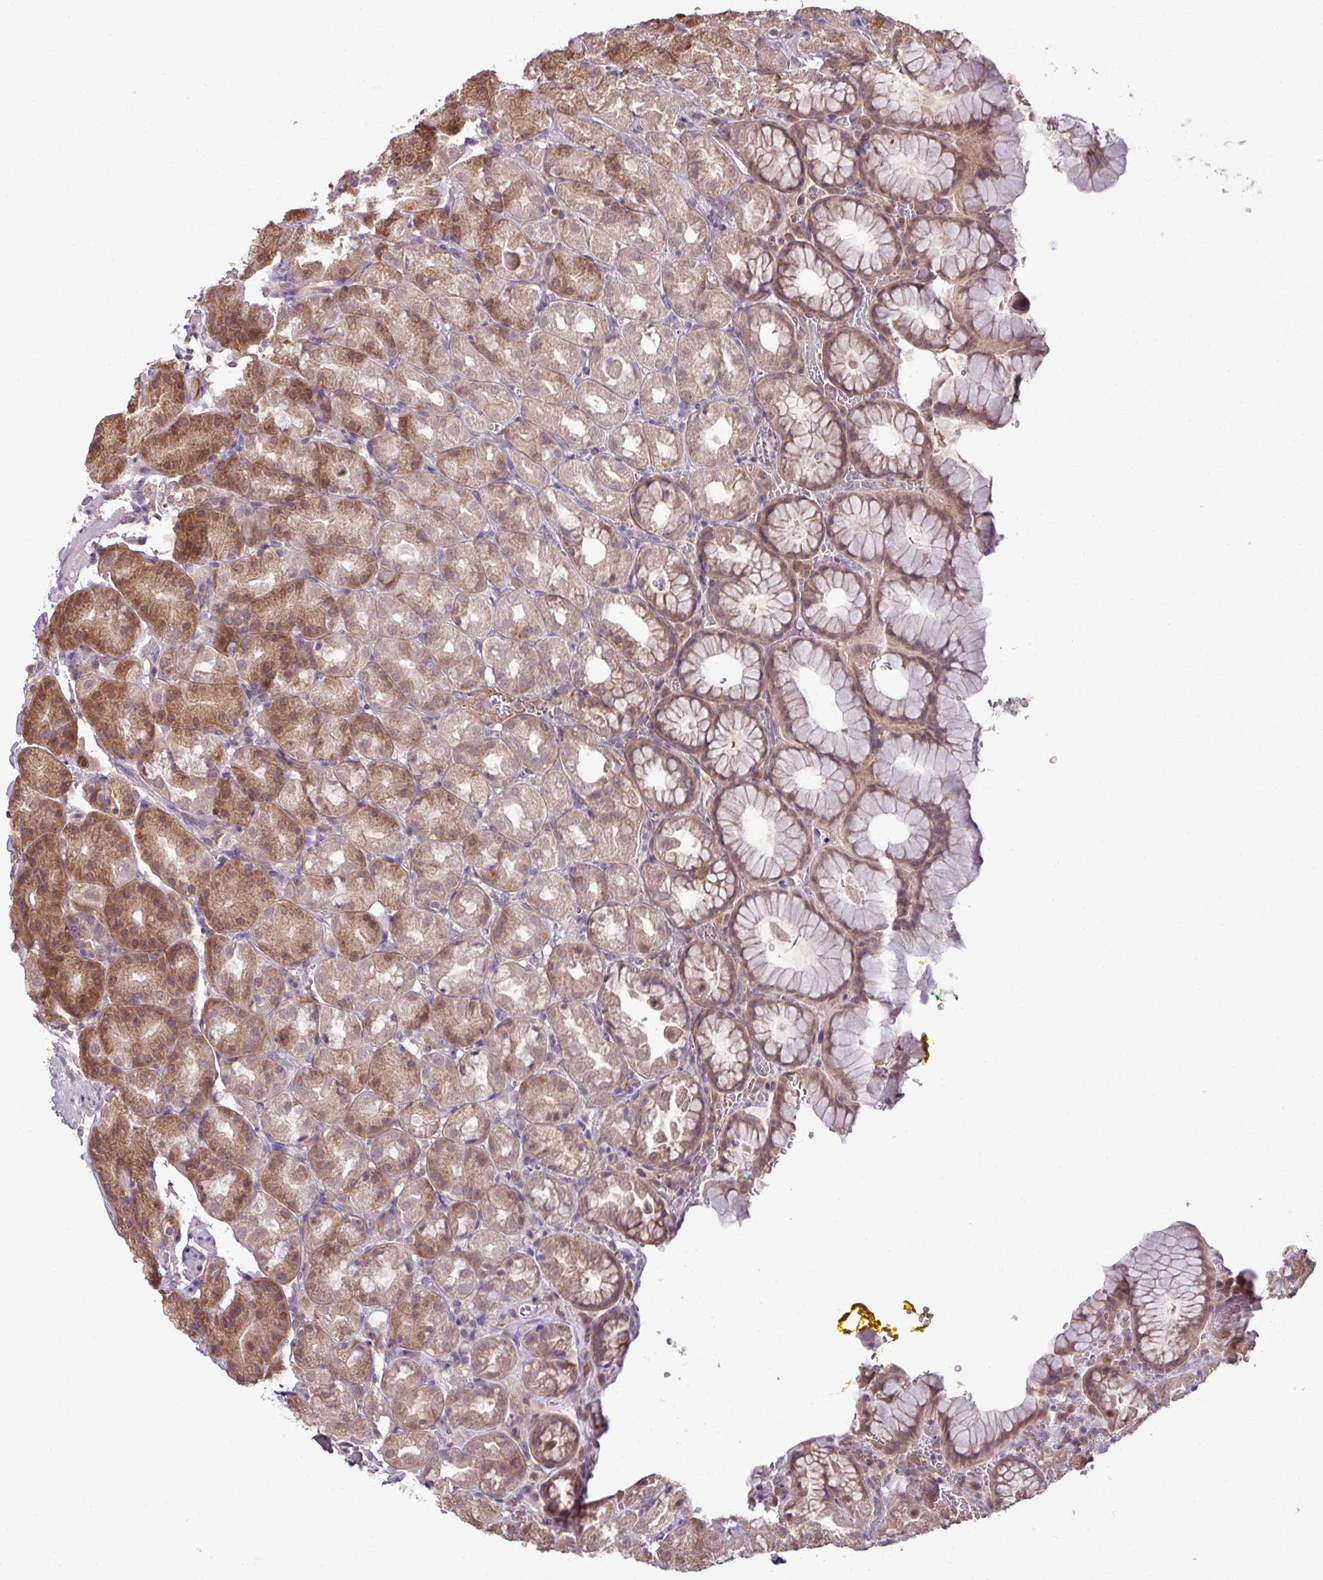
{"staining": {"intensity": "moderate", "quantity": "25%-75%", "location": "cytoplasmic/membranous,nuclear"}, "tissue": "stomach", "cell_type": "Glandular cells", "image_type": "normal", "snomed": [{"axis": "morphology", "description": "Normal tissue, NOS"}, {"axis": "topography", "description": "Stomach, upper"}], "caption": "Immunohistochemical staining of normal human stomach reveals 25%-75% levels of moderate cytoplasmic/membranous,nuclear protein staining in approximately 25%-75% of glandular cells.", "gene": "DNAAF4", "patient": {"sex": "female", "age": 81}}